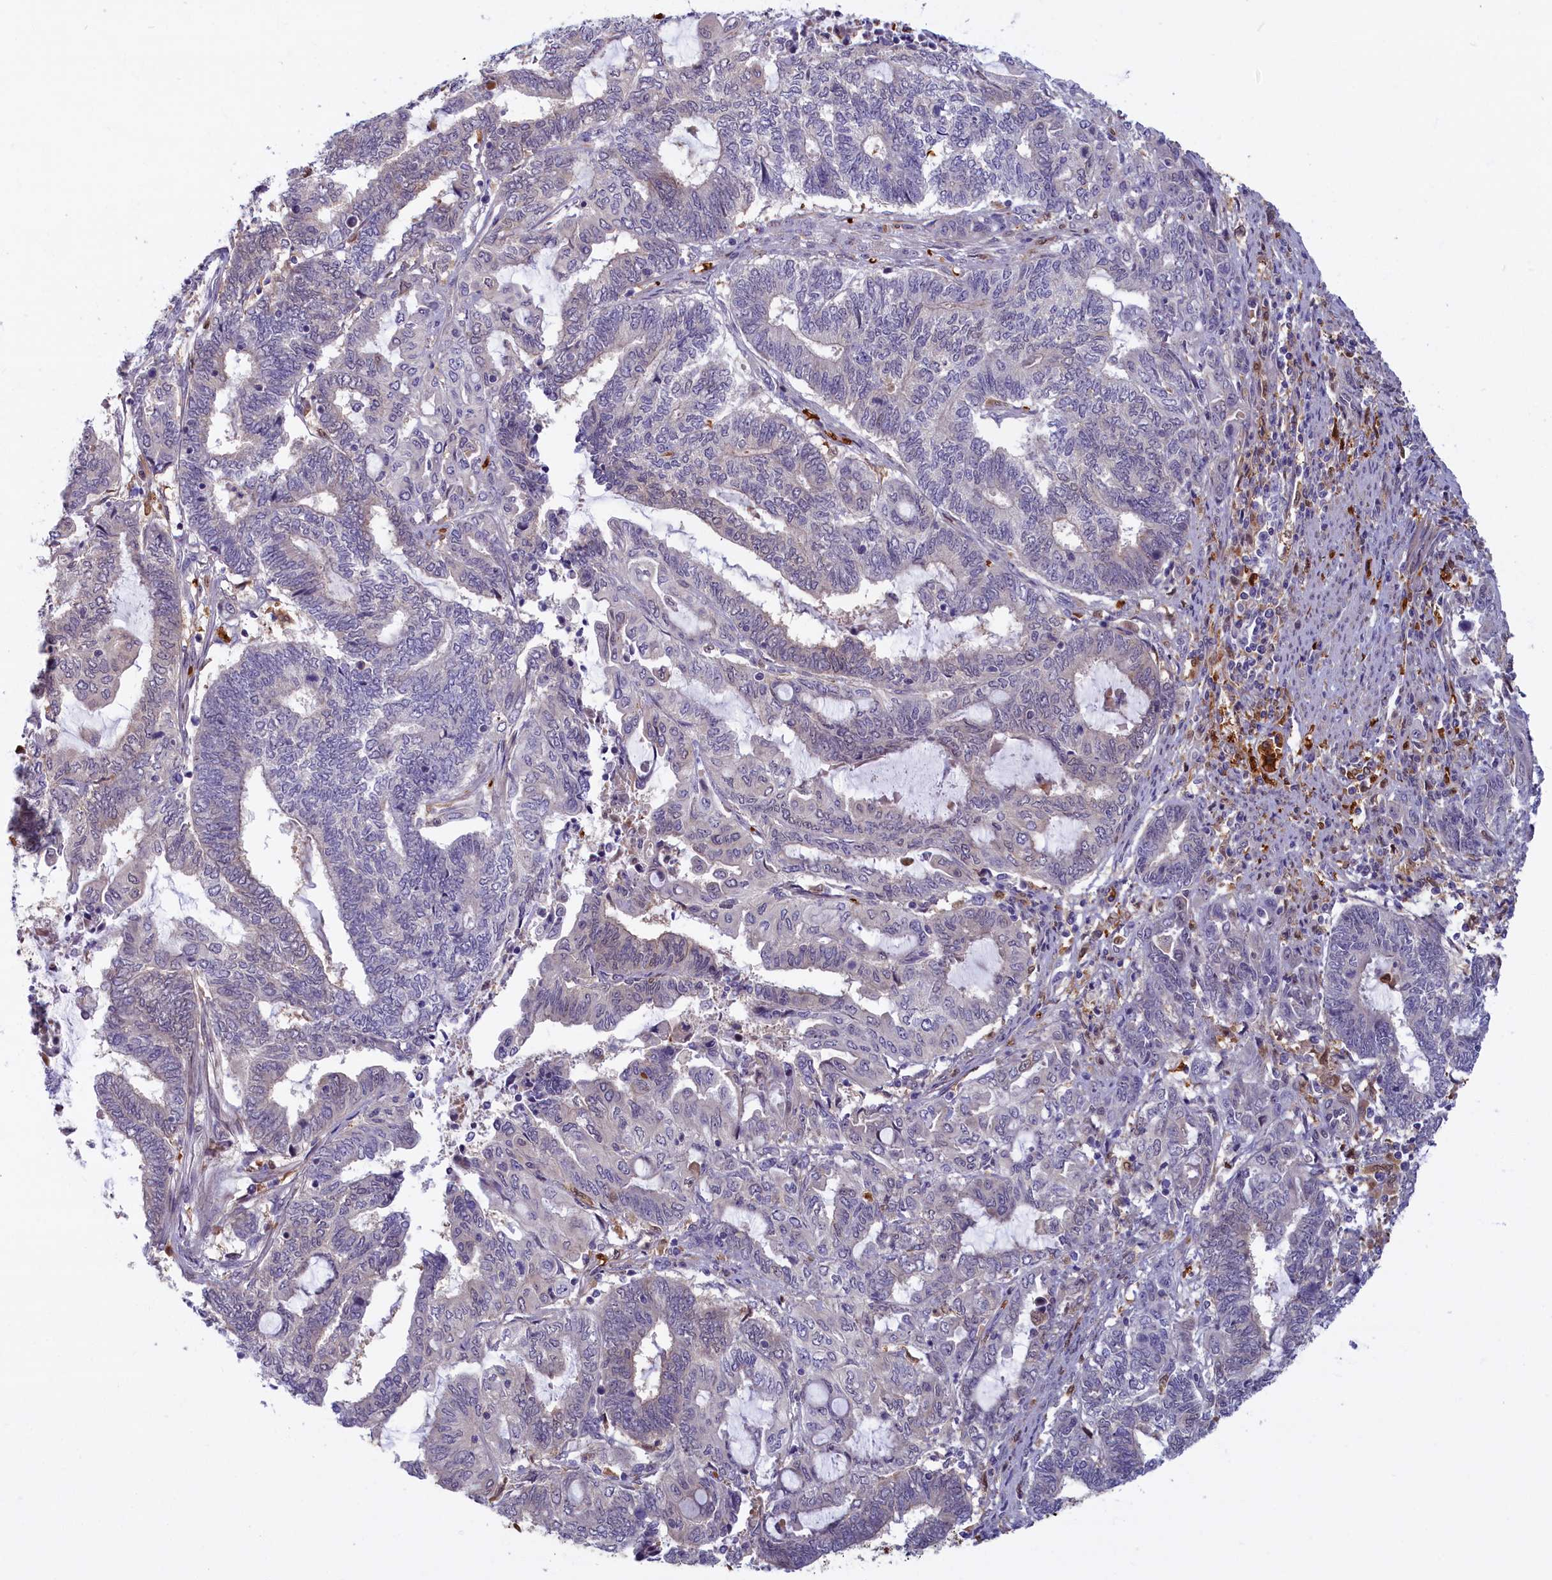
{"staining": {"intensity": "weak", "quantity": "<25%", "location": "cytoplasmic/membranous"}, "tissue": "endometrial cancer", "cell_type": "Tumor cells", "image_type": "cancer", "snomed": [{"axis": "morphology", "description": "Adenocarcinoma, NOS"}, {"axis": "topography", "description": "Uterus"}, {"axis": "topography", "description": "Endometrium"}], "caption": "High magnification brightfield microscopy of endometrial cancer stained with DAB (brown) and counterstained with hematoxylin (blue): tumor cells show no significant expression. Brightfield microscopy of immunohistochemistry stained with DAB (brown) and hematoxylin (blue), captured at high magnification.", "gene": "BLVRB", "patient": {"sex": "female", "age": 70}}